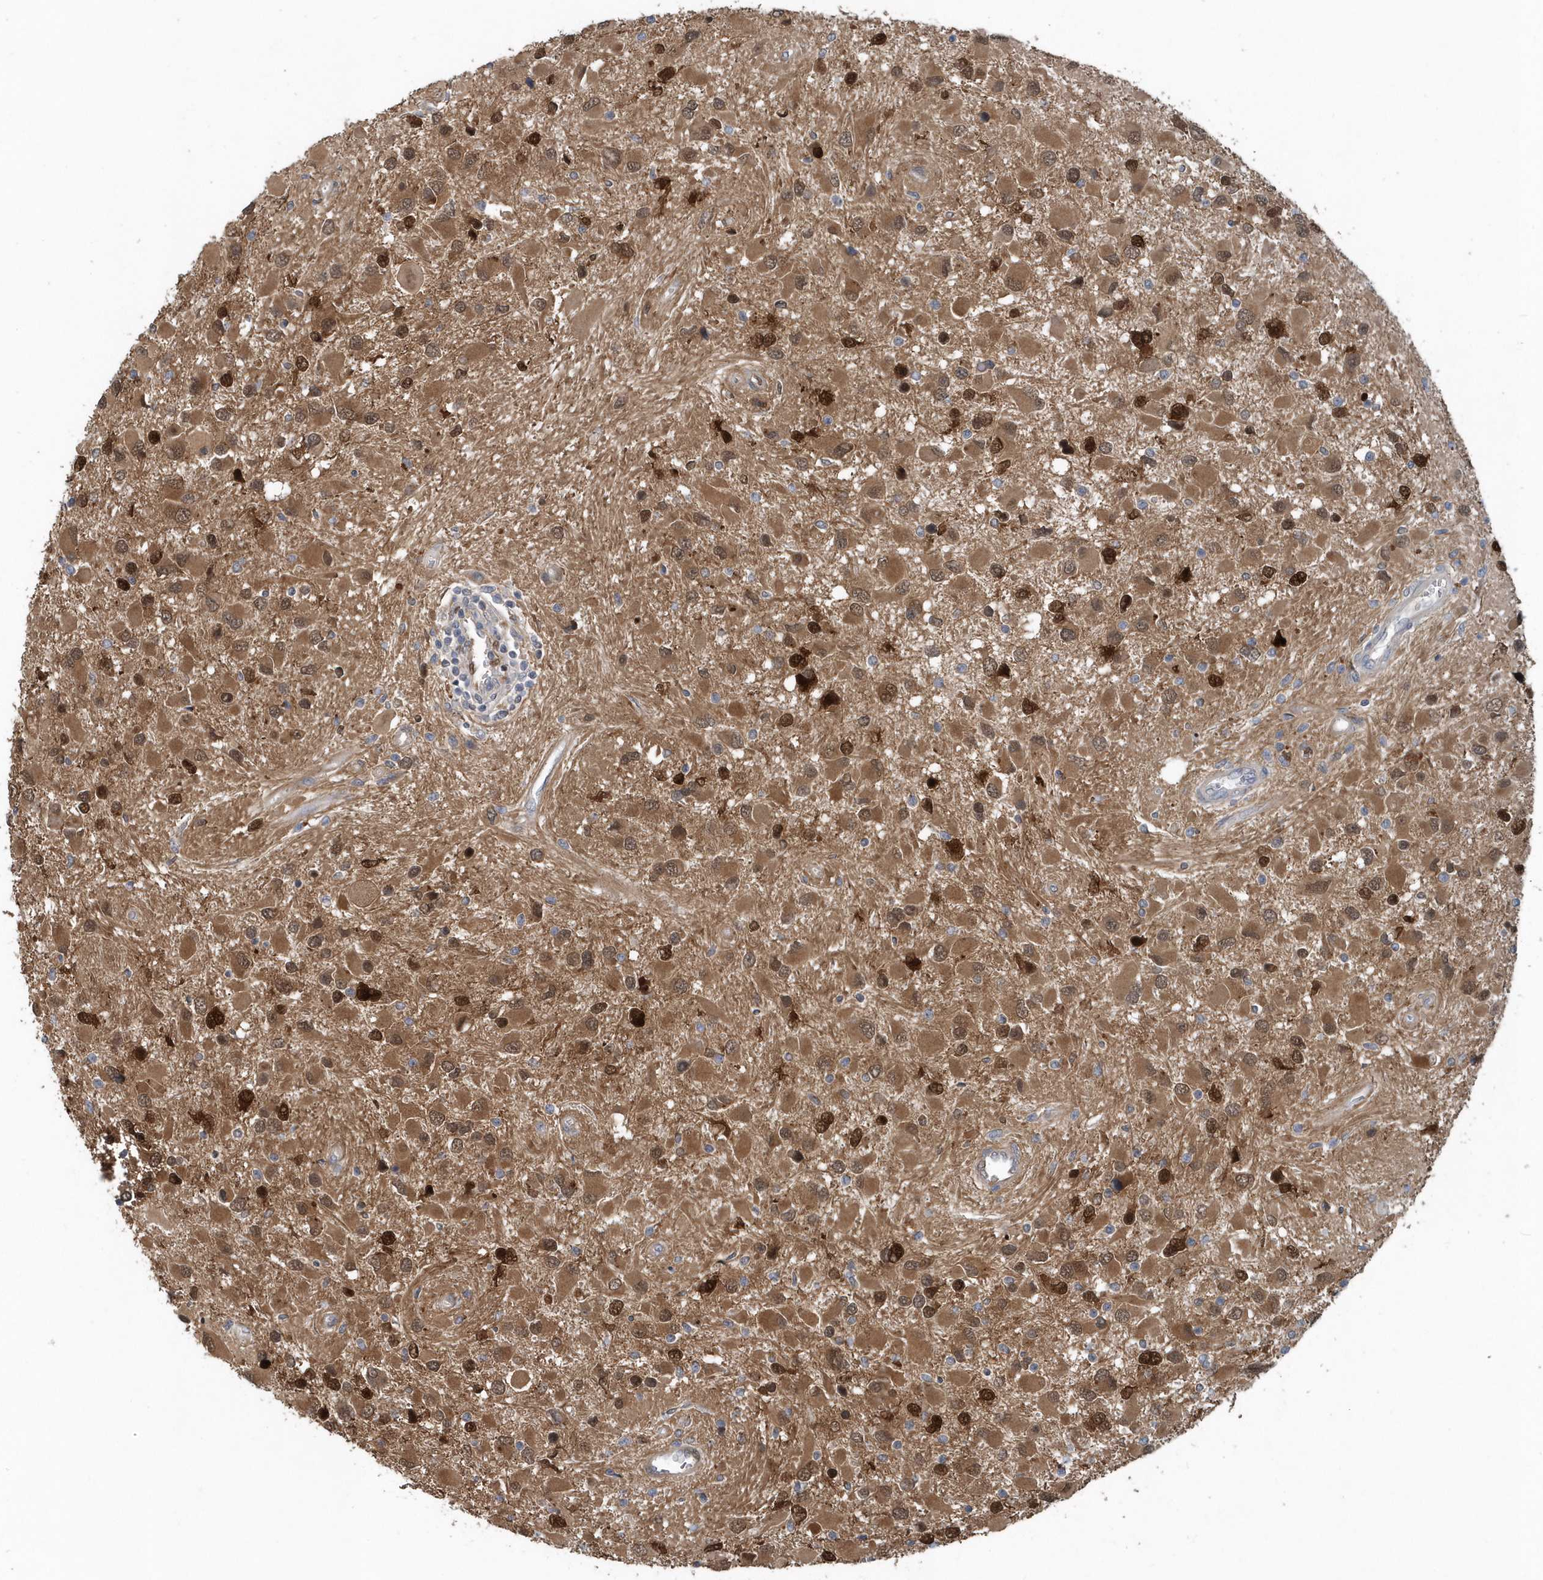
{"staining": {"intensity": "strong", "quantity": ">75%", "location": "cytoplasmic/membranous,nuclear"}, "tissue": "glioma", "cell_type": "Tumor cells", "image_type": "cancer", "snomed": [{"axis": "morphology", "description": "Glioma, malignant, High grade"}, {"axis": "topography", "description": "Brain"}], "caption": "The immunohistochemical stain highlights strong cytoplasmic/membranous and nuclear positivity in tumor cells of glioma tissue. Nuclei are stained in blue.", "gene": "PFN2", "patient": {"sex": "male", "age": 53}}